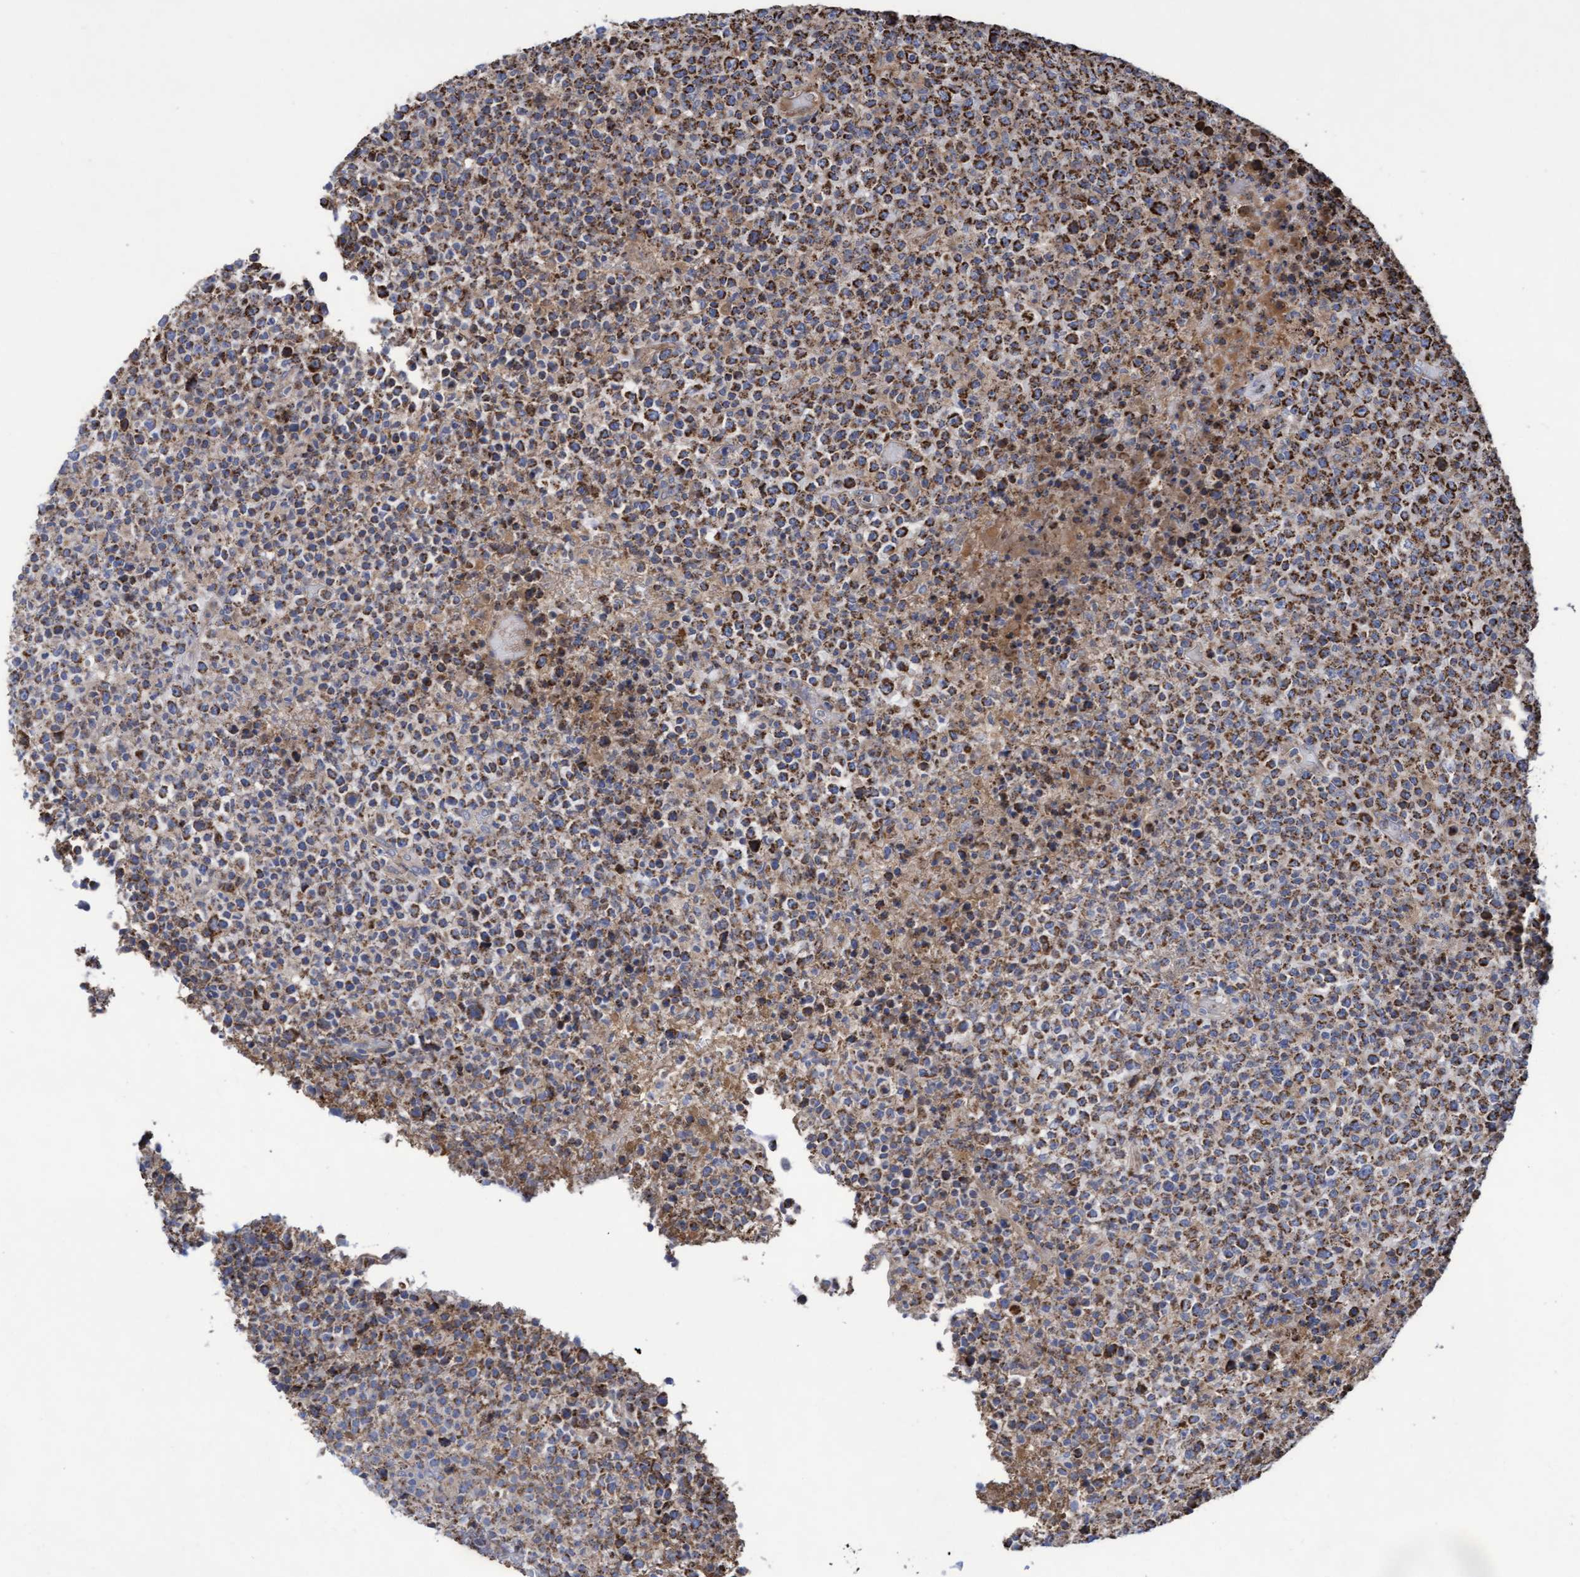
{"staining": {"intensity": "strong", "quantity": ">75%", "location": "cytoplasmic/membranous"}, "tissue": "lymphoma", "cell_type": "Tumor cells", "image_type": "cancer", "snomed": [{"axis": "morphology", "description": "Malignant lymphoma, non-Hodgkin's type, High grade"}, {"axis": "topography", "description": "Lymph node"}], "caption": "A brown stain highlights strong cytoplasmic/membranous expression of a protein in human lymphoma tumor cells. (Stains: DAB (3,3'-diaminobenzidine) in brown, nuclei in blue, Microscopy: brightfield microscopy at high magnification).", "gene": "COBL", "patient": {"sex": "male", "age": 13}}